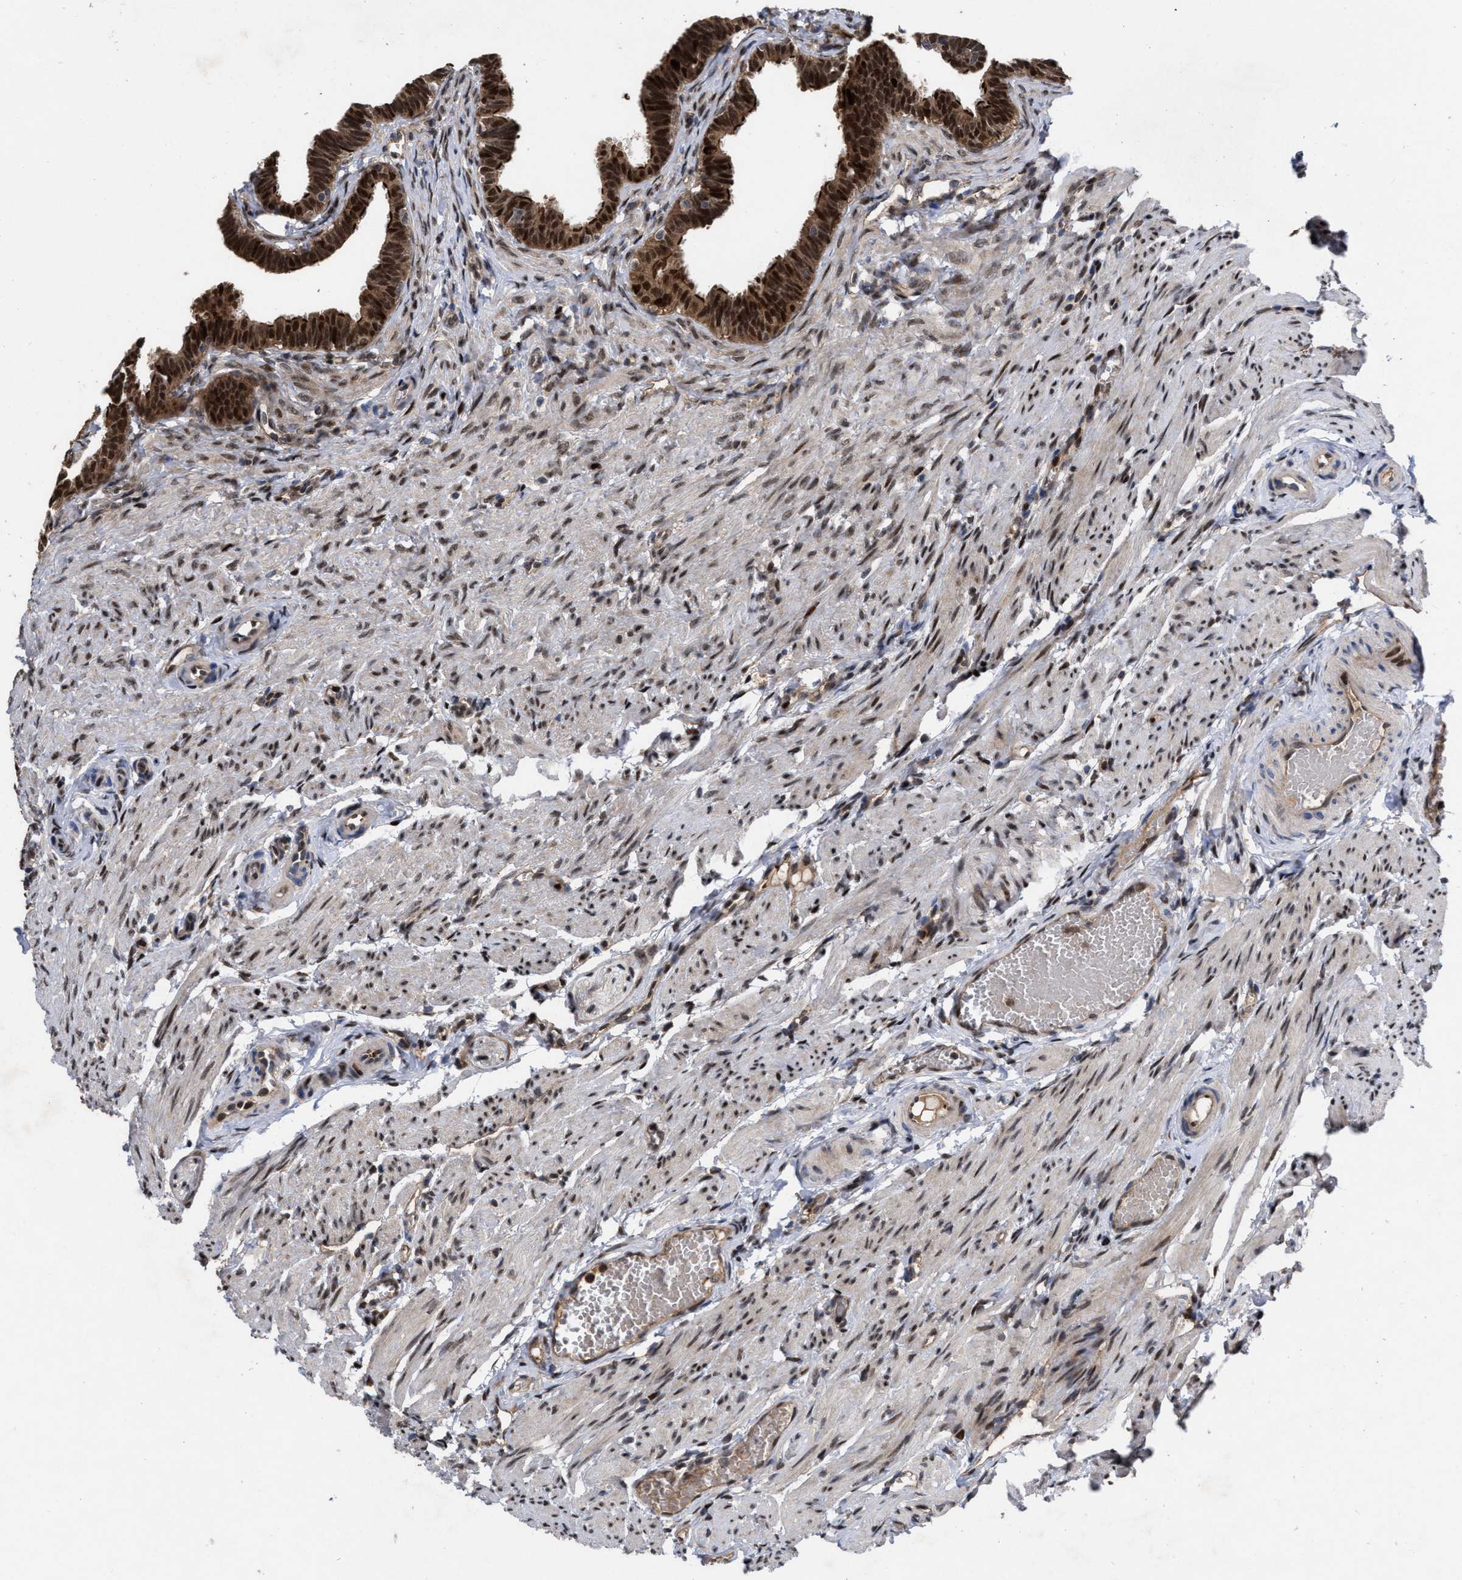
{"staining": {"intensity": "strong", "quantity": ">75%", "location": "cytoplasmic/membranous,nuclear"}, "tissue": "fallopian tube", "cell_type": "Glandular cells", "image_type": "normal", "snomed": [{"axis": "morphology", "description": "Normal tissue, NOS"}, {"axis": "topography", "description": "Fallopian tube"}, {"axis": "topography", "description": "Ovary"}], "caption": "Brown immunohistochemical staining in unremarkable human fallopian tube displays strong cytoplasmic/membranous,nuclear staining in about >75% of glandular cells. The protein of interest is shown in brown color, while the nuclei are stained blue.", "gene": "MDM4", "patient": {"sex": "female", "age": 23}}